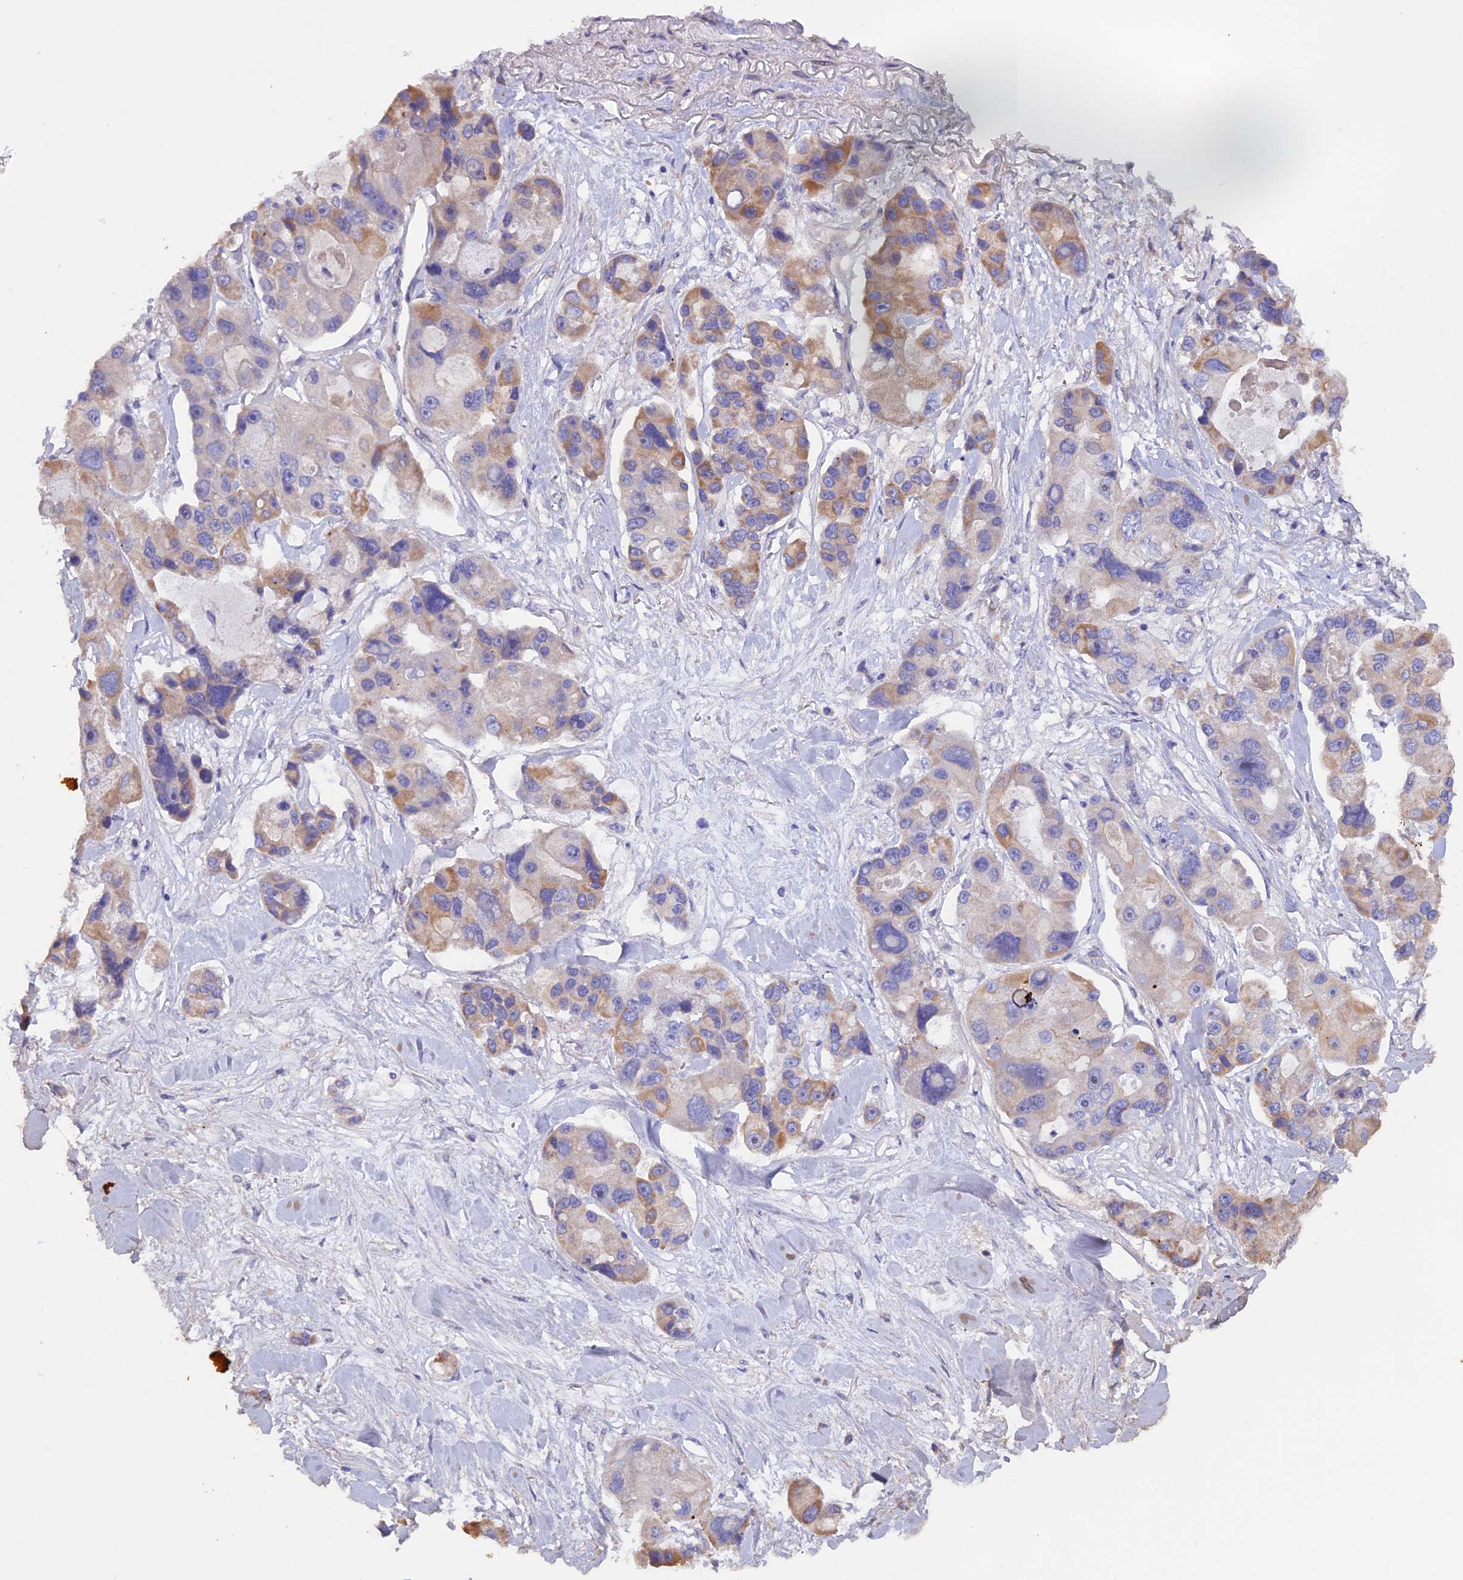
{"staining": {"intensity": "moderate", "quantity": "25%-75%", "location": "cytoplasmic/membranous"}, "tissue": "lung cancer", "cell_type": "Tumor cells", "image_type": "cancer", "snomed": [{"axis": "morphology", "description": "Adenocarcinoma, NOS"}, {"axis": "topography", "description": "Lung"}], "caption": "Protein expression analysis of lung cancer (adenocarcinoma) displays moderate cytoplasmic/membranous expression in approximately 25%-75% of tumor cells. Using DAB (brown) and hematoxylin (blue) stains, captured at high magnification using brightfield microscopy.", "gene": "HYCC1", "patient": {"sex": "female", "age": 54}}